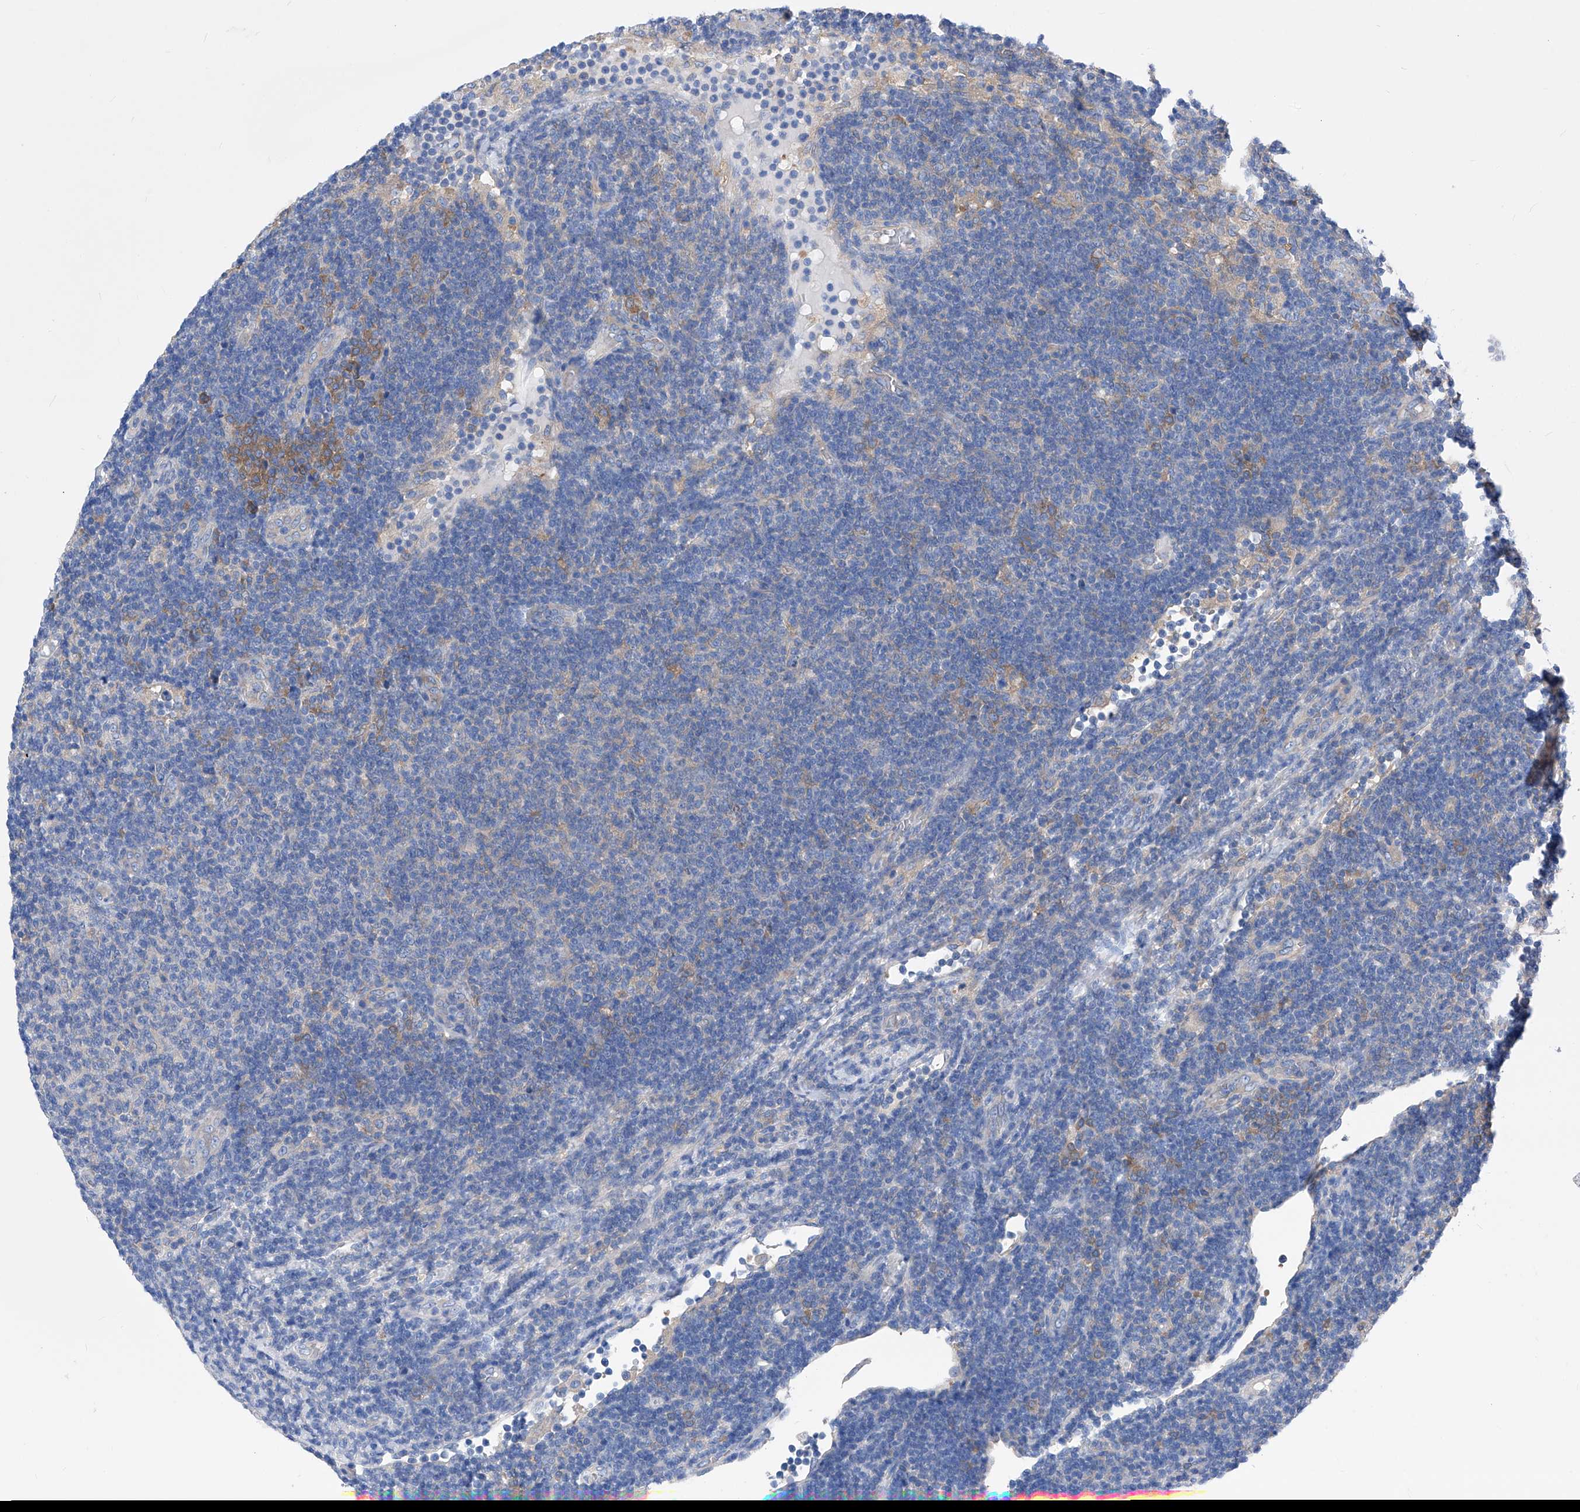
{"staining": {"intensity": "weak", "quantity": "<25%", "location": "cytoplasmic/membranous"}, "tissue": "lymphoma", "cell_type": "Tumor cells", "image_type": "cancer", "snomed": [{"axis": "morphology", "description": "Malignant lymphoma, non-Hodgkin's type, Low grade"}, {"axis": "topography", "description": "Lymph node"}], "caption": "Lymphoma stained for a protein using immunohistochemistry reveals no staining tumor cells.", "gene": "XPNPEP1", "patient": {"sex": "male", "age": 66}}